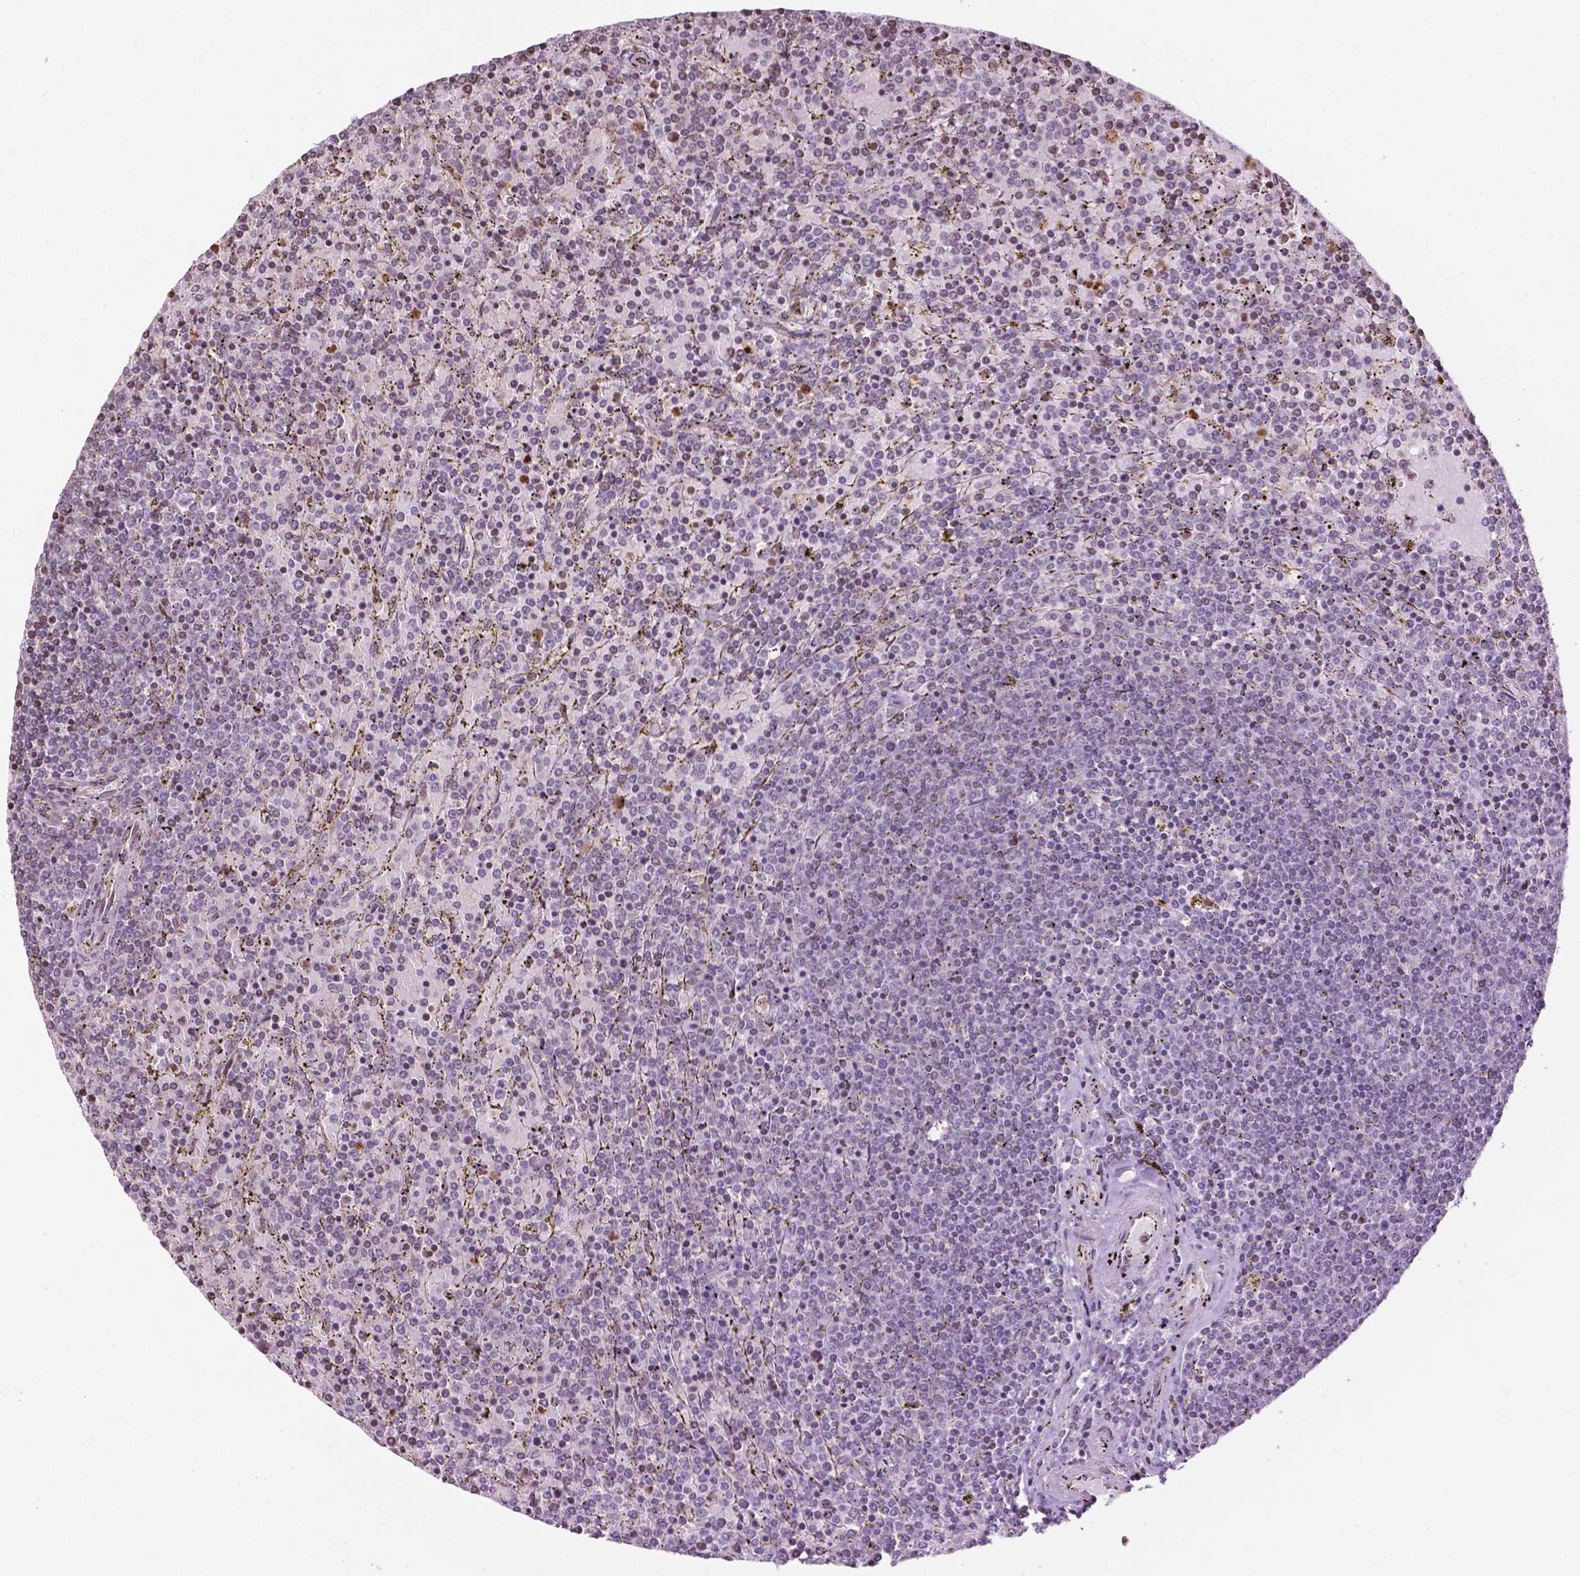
{"staining": {"intensity": "negative", "quantity": "none", "location": "none"}, "tissue": "lymphoma", "cell_type": "Tumor cells", "image_type": "cancer", "snomed": [{"axis": "morphology", "description": "Malignant lymphoma, non-Hodgkin's type, Low grade"}, {"axis": "topography", "description": "Spleen"}], "caption": "Lymphoma was stained to show a protein in brown. There is no significant staining in tumor cells. (Brightfield microscopy of DAB (3,3'-diaminobenzidine) IHC at high magnification).", "gene": "PTPN18", "patient": {"sex": "female", "age": 77}}